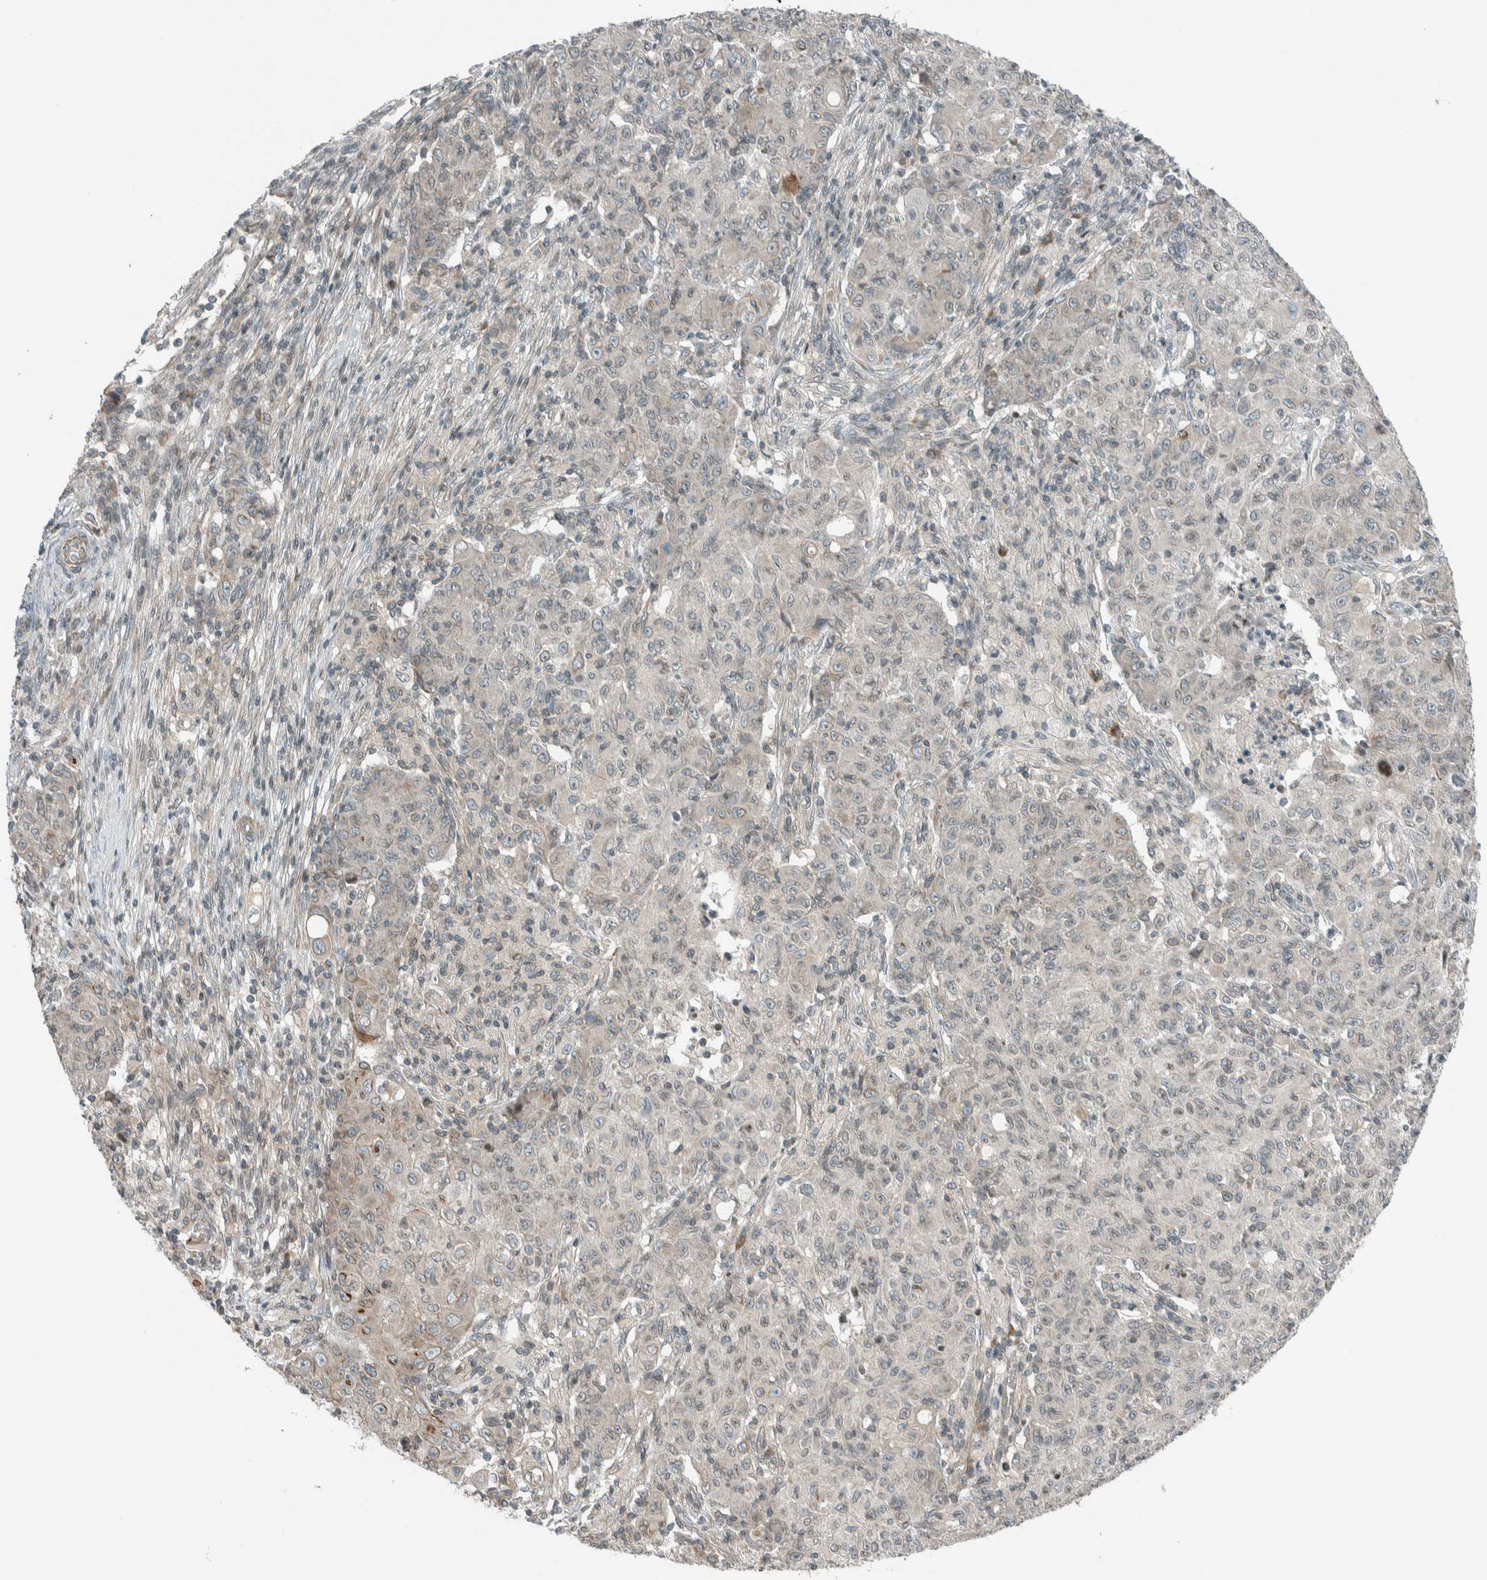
{"staining": {"intensity": "negative", "quantity": "none", "location": "none"}, "tissue": "ovarian cancer", "cell_type": "Tumor cells", "image_type": "cancer", "snomed": [{"axis": "morphology", "description": "Carcinoma, endometroid"}, {"axis": "topography", "description": "Ovary"}], "caption": "The IHC image has no significant staining in tumor cells of endometroid carcinoma (ovarian) tissue.", "gene": "SEL1L", "patient": {"sex": "female", "age": 42}}